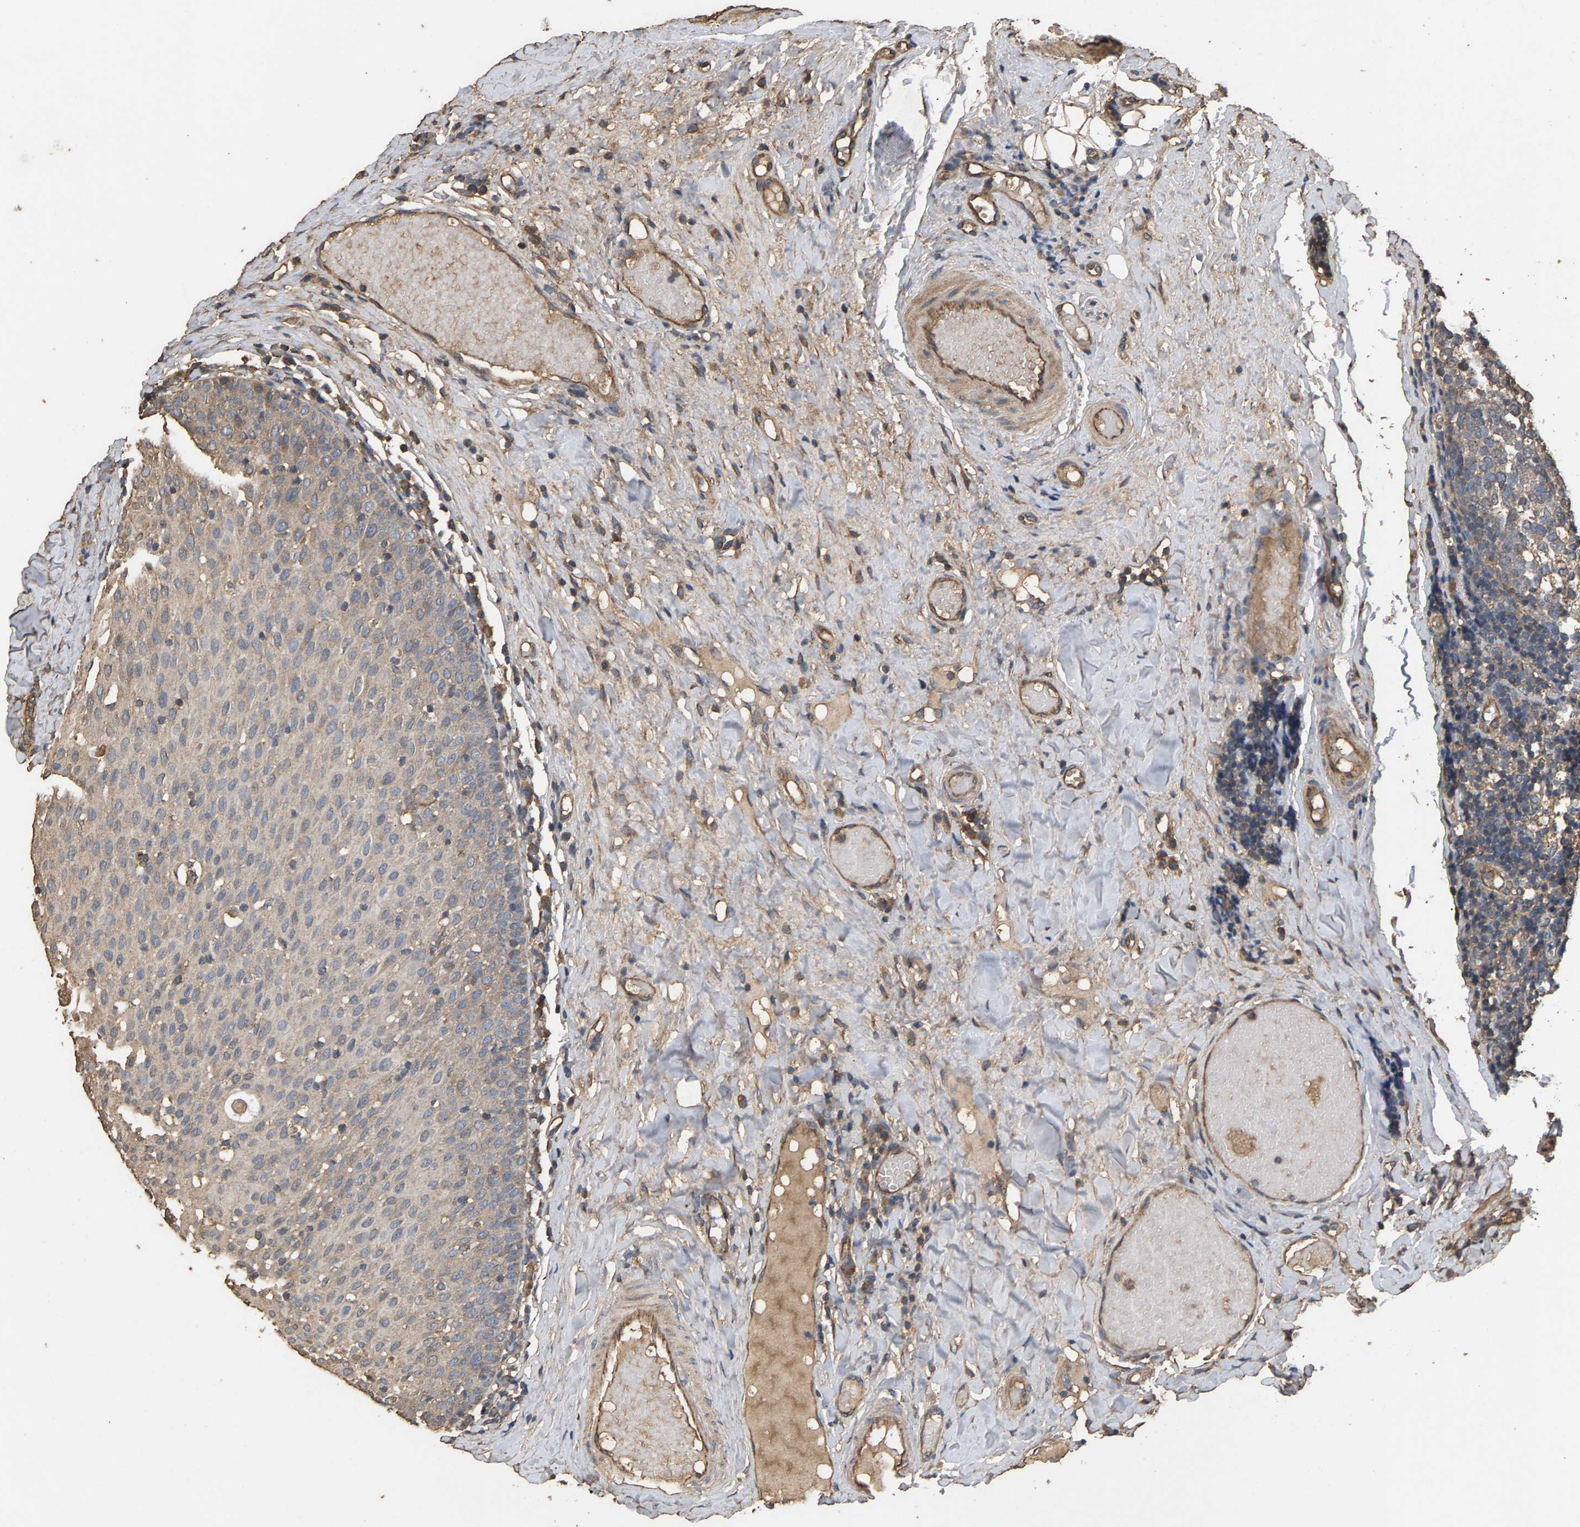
{"staining": {"intensity": "weak", "quantity": "<25%", "location": "cytoplasmic/membranous"}, "tissue": "tonsil", "cell_type": "Germinal center cells", "image_type": "normal", "snomed": [{"axis": "morphology", "description": "Normal tissue, NOS"}, {"axis": "topography", "description": "Tonsil"}], "caption": "Protein analysis of unremarkable tonsil exhibits no significant positivity in germinal center cells. (DAB (3,3'-diaminobenzidine) immunohistochemistry, high magnification).", "gene": "HTRA3", "patient": {"sex": "female", "age": 19}}